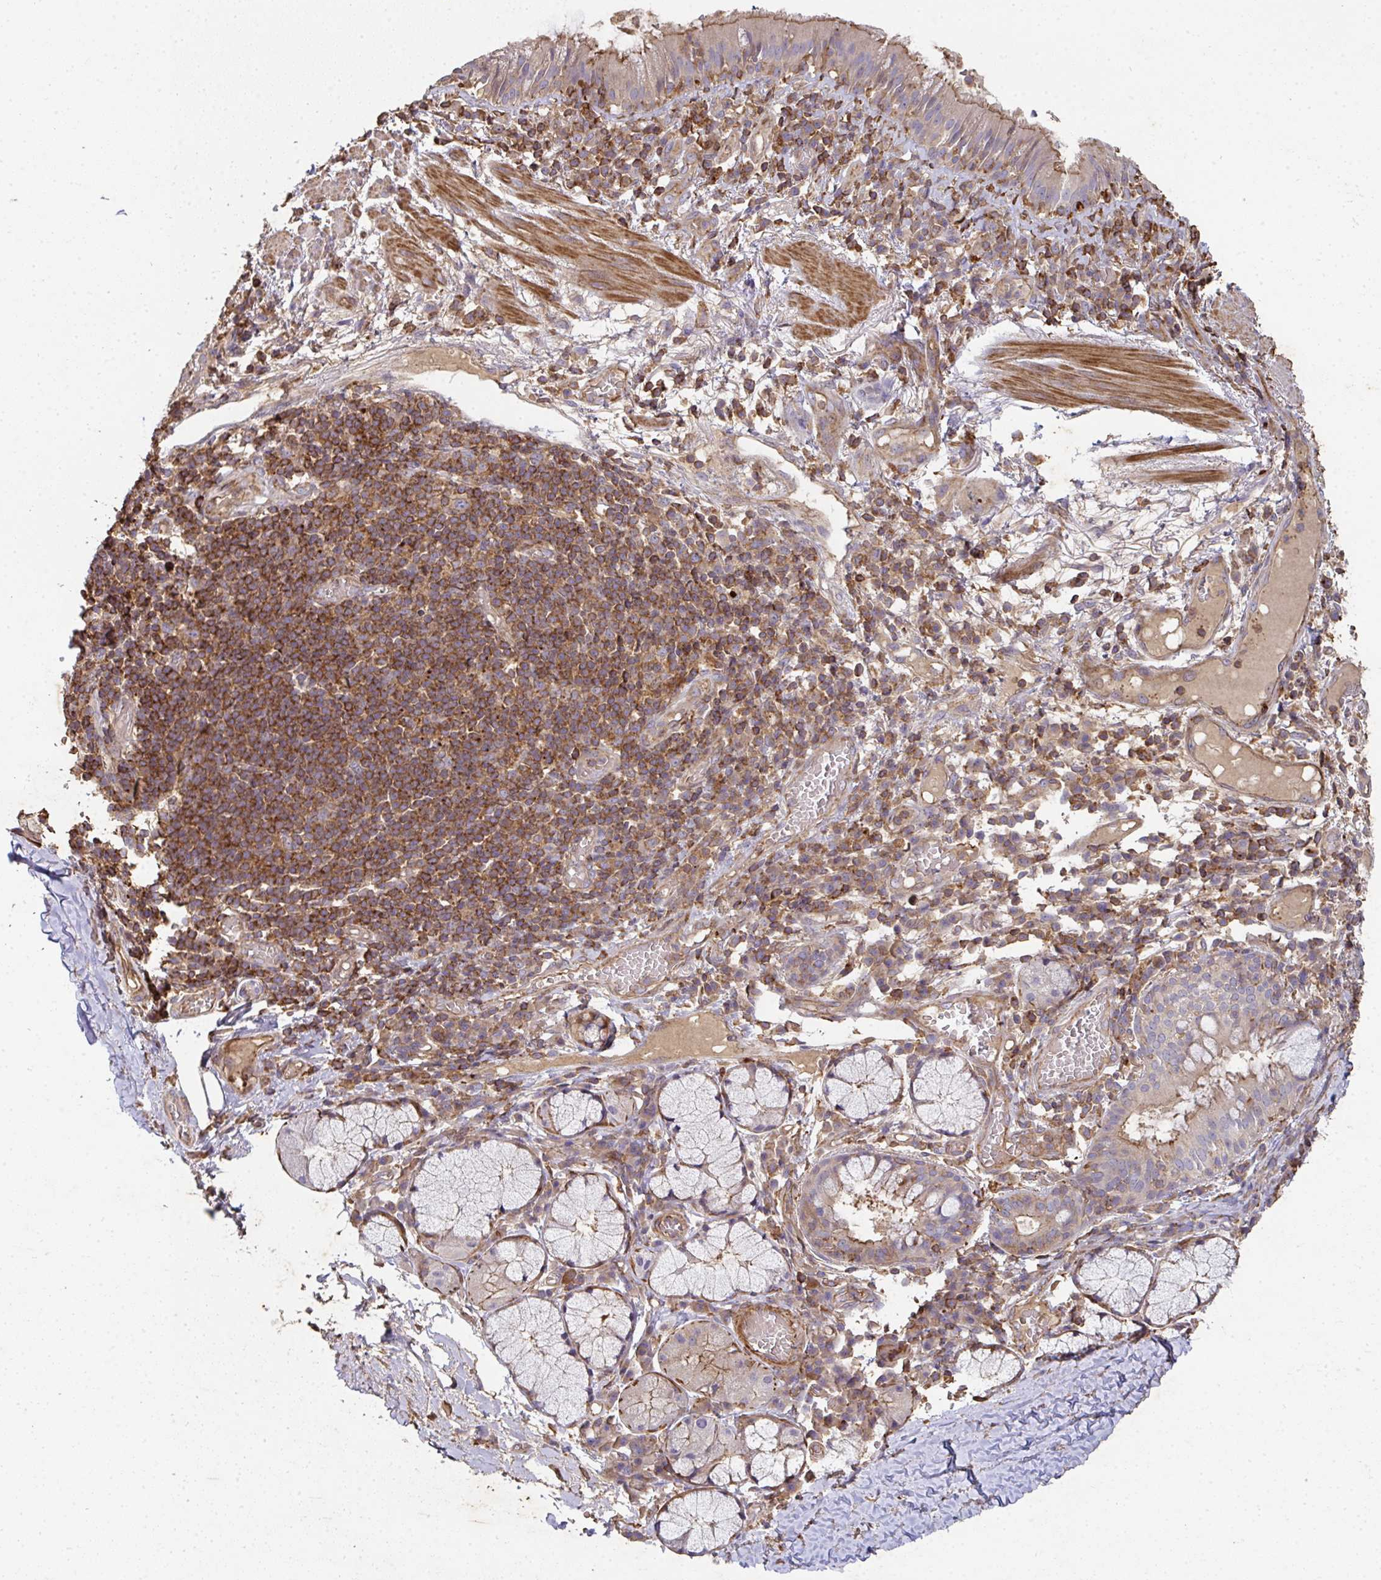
{"staining": {"intensity": "negative", "quantity": "none", "location": "none"}, "tissue": "adipose tissue", "cell_type": "Adipocytes", "image_type": "normal", "snomed": [{"axis": "morphology", "description": "Normal tissue, NOS"}, {"axis": "topography", "description": "Cartilage tissue"}, {"axis": "topography", "description": "Bronchus"}], "caption": "High power microscopy image of an IHC micrograph of benign adipose tissue, revealing no significant expression in adipocytes.", "gene": "TNMD", "patient": {"sex": "male", "age": 56}}